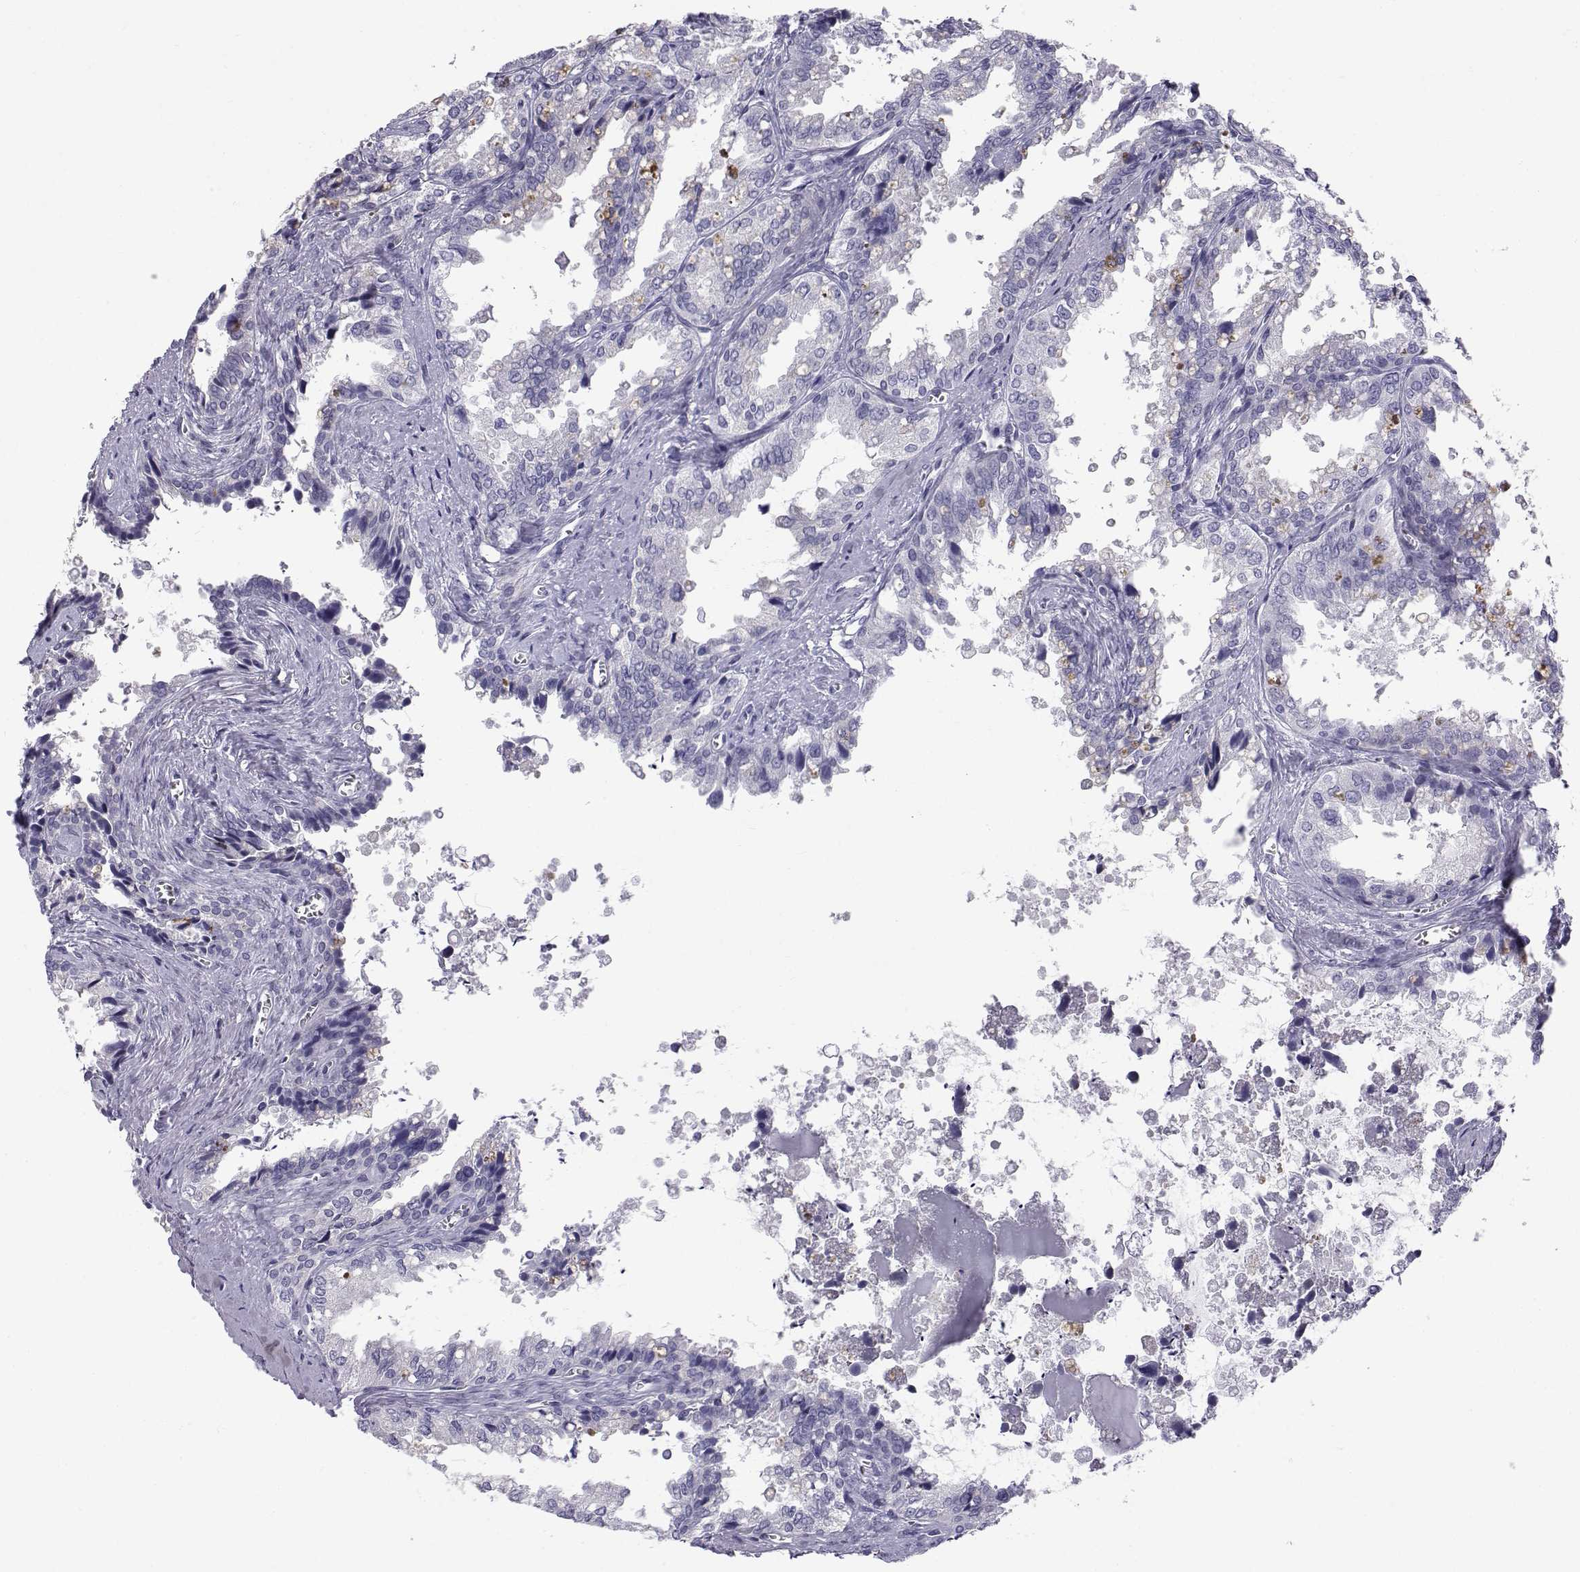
{"staining": {"intensity": "negative", "quantity": "none", "location": "none"}, "tissue": "seminal vesicle", "cell_type": "Glandular cells", "image_type": "normal", "snomed": [{"axis": "morphology", "description": "Normal tissue, NOS"}, {"axis": "topography", "description": "Seminal veicle"}], "caption": "Human seminal vesicle stained for a protein using IHC shows no expression in glandular cells.", "gene": "RNASE12", "patient": {"sex": "male", "age": 67}}